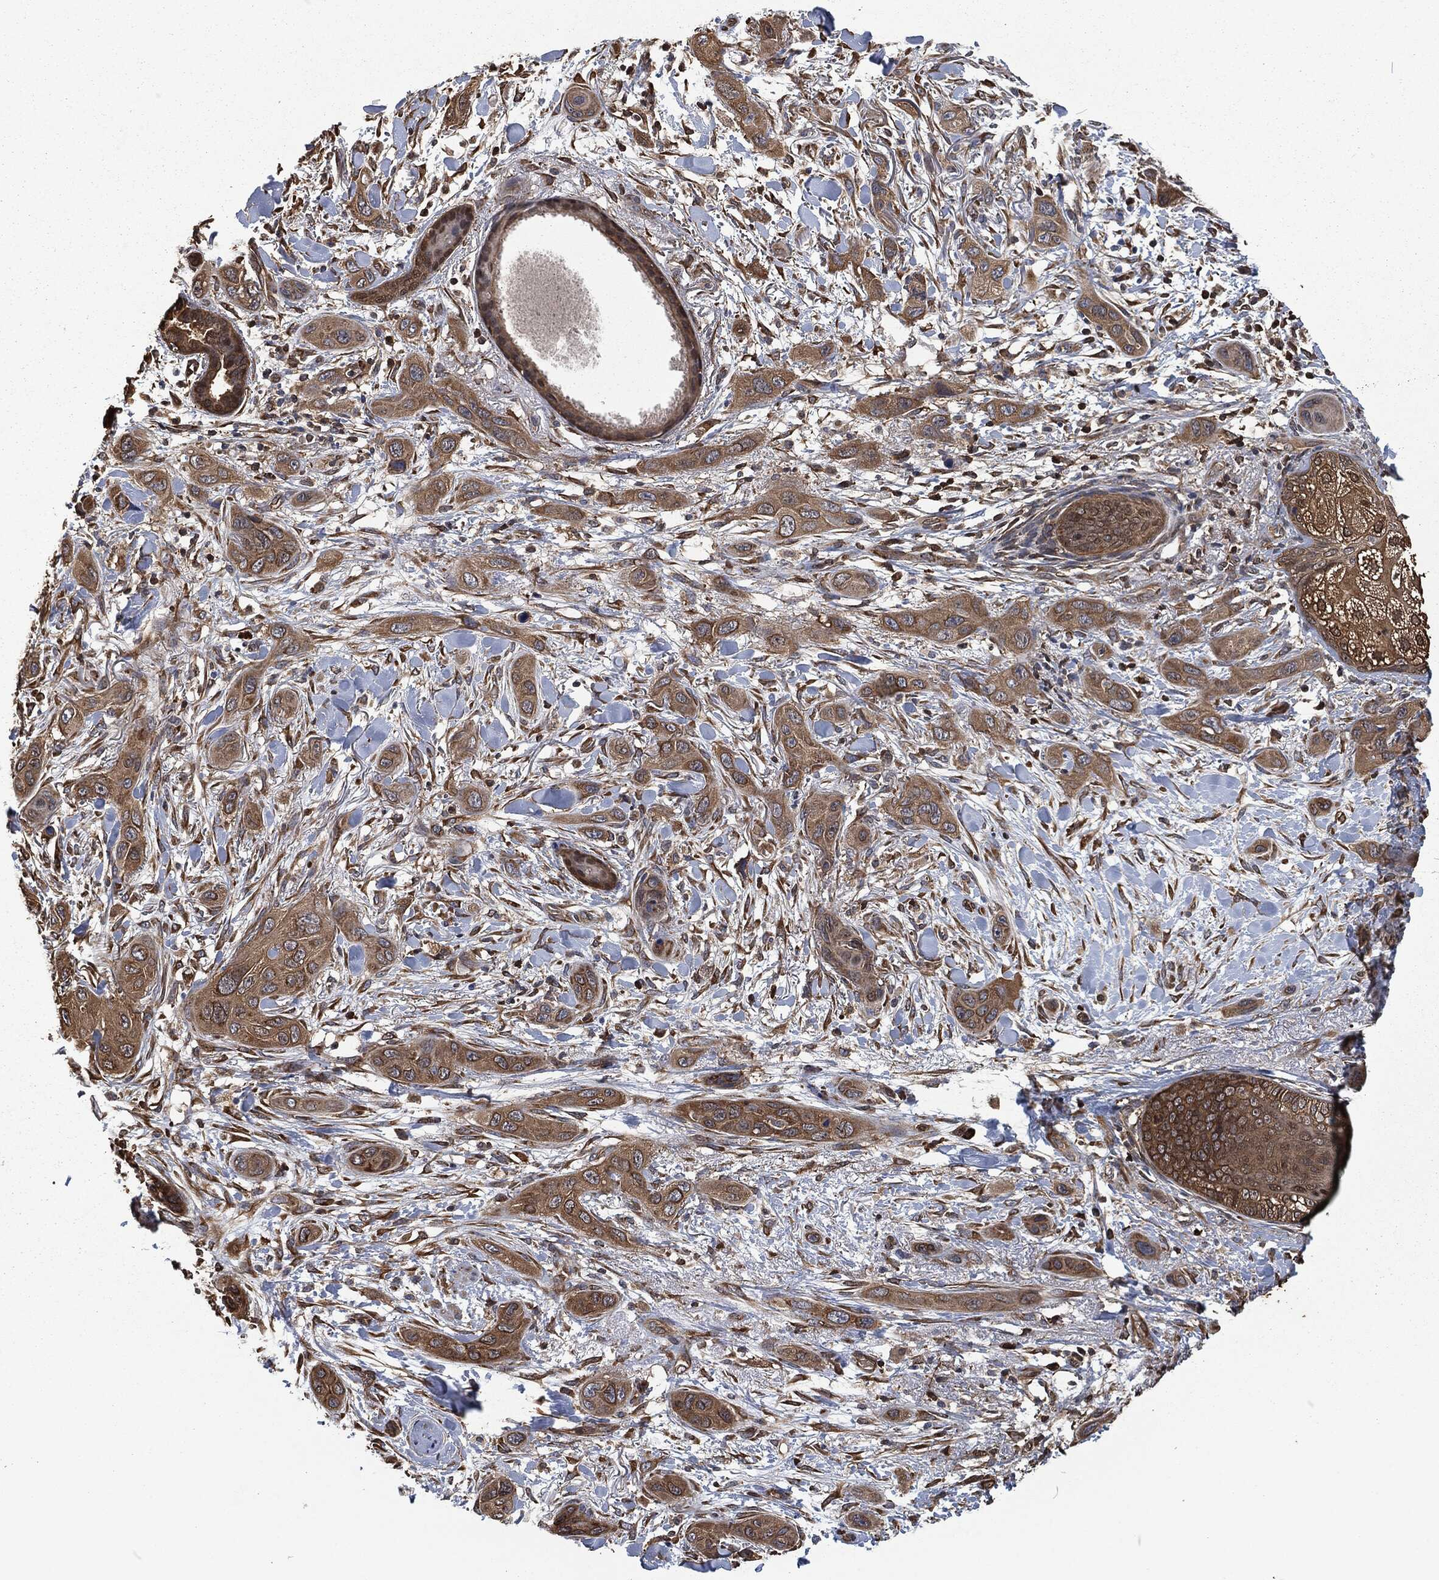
{"staining": {"intensity": "weak", "quantity": ">75%", "location": "cytoplasmic/membranous"}, "tissue": "skin cancer", "cell_type": "Tumor cells", "image_type": "cancer", "snomed": [{"axis": "morphology", "description": "Squamous cell carcinoma, NOS"}, {"axis": "topography", "description": "Skin"}], "caption": "This photomicrograph reveals IHC staining of skin cancer (squamous cell carcinoma), with low weak cytoplasmic/membranous staining in approximately >75% of tumor cells.", "gene": "PRDX4", "patient": {"sex": "male", "age": 78}}